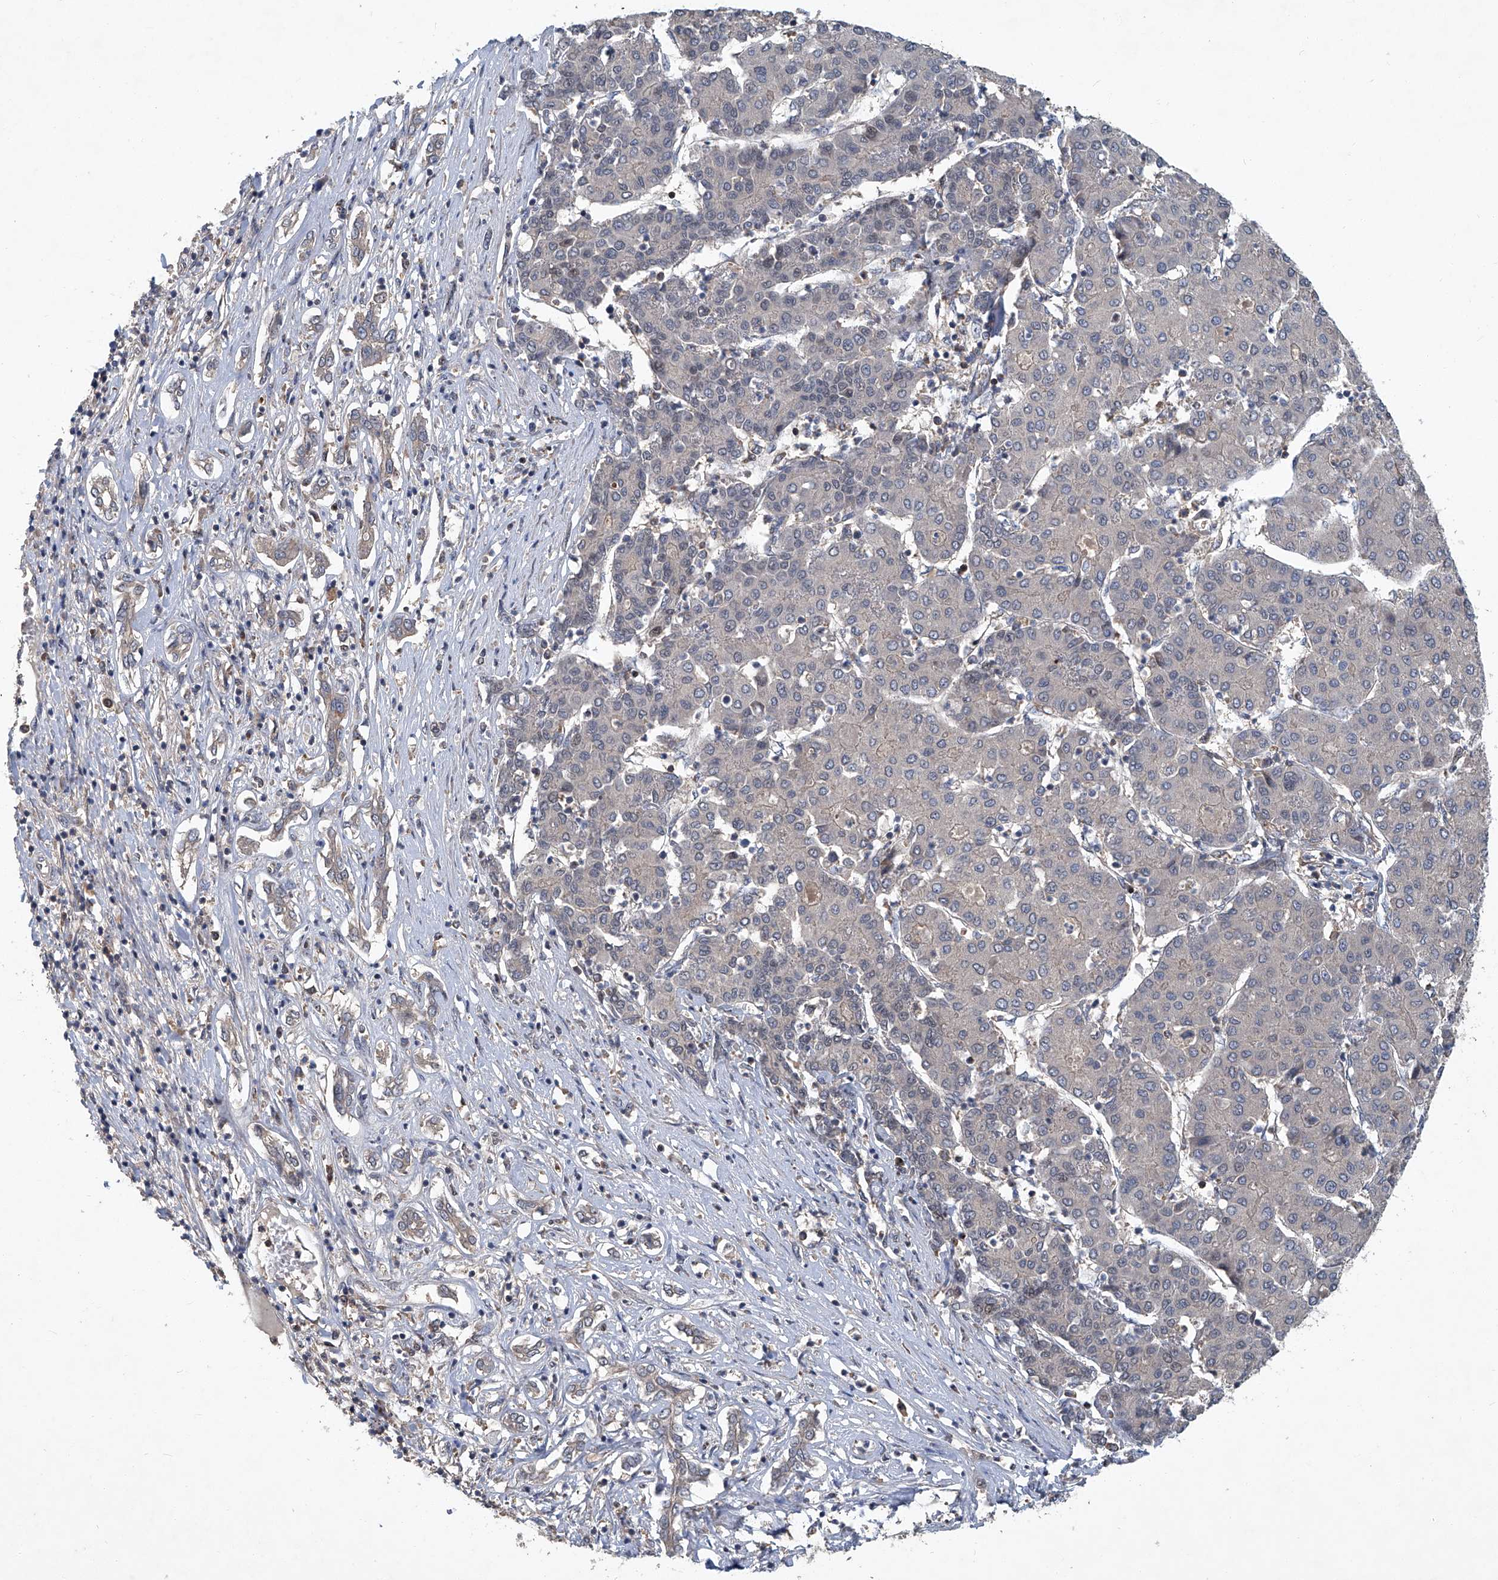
{"staining": {"intensity": "negative", "quantity": "none", "location": "none"}, "tissue": "liver cancer", "cell_type": "Tumor cells", "image_type": "cancer", "snomed": [{"axis": "morphology", "description": "Carcinoma, Hepatocellular, NOS"}, {"axis": "topography", "description": "Liver"}], "caption": "Immunohistochemistry photomicrograph of neoplastic tissue: liver cancer (hepatocellular carcinoma) stained with DAB (3,3'-diaminobenzidine) displays no significant protein staining in tumor cells. Nuclei are stained in blue.", "gene": "ANKRD34A", "patient": {"sex": "male", "age": 65}}